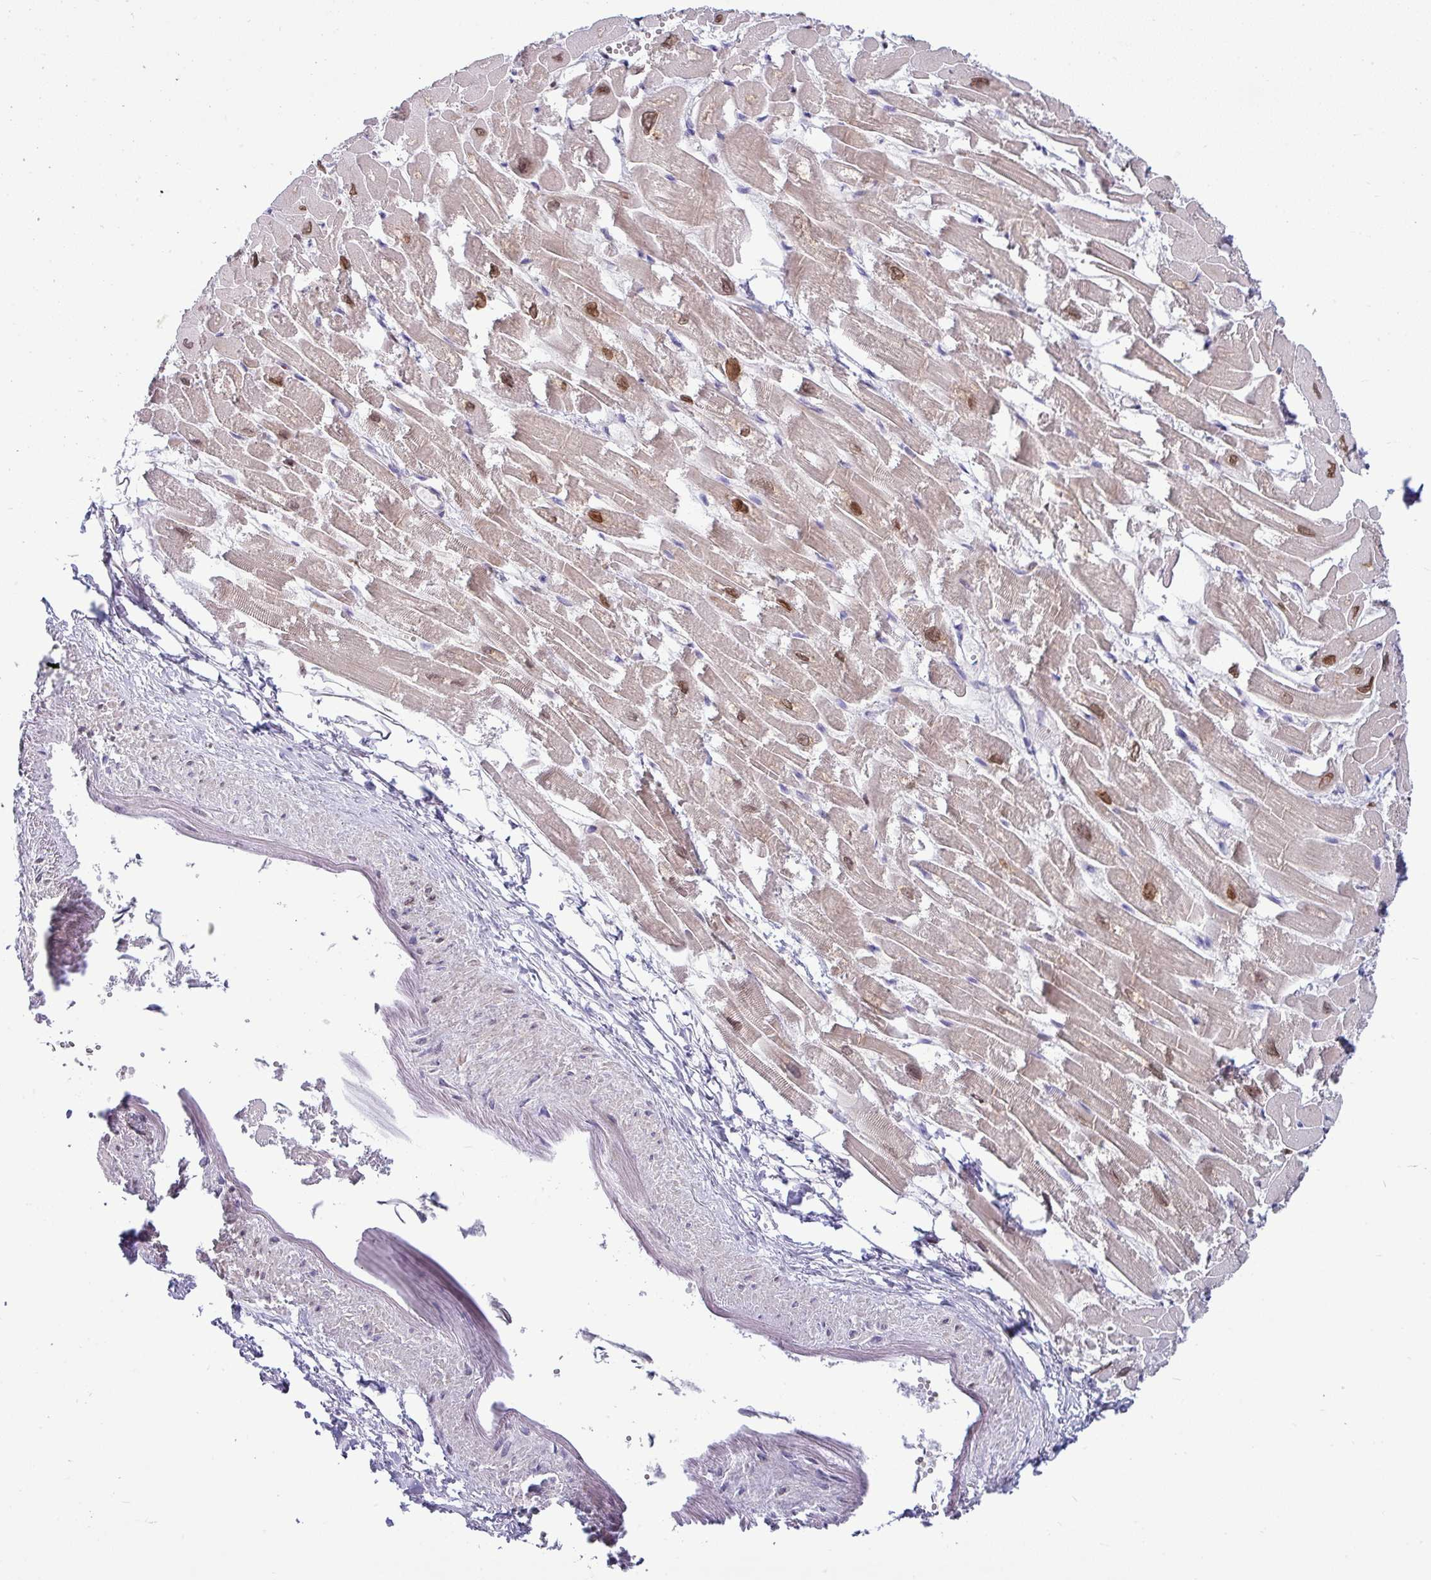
{"staining": {"intensity": "moderate", "quantity": ">75%", "location": "cytoplasmic/membranous,nuclear"}, "tissue": "heart muscle", "cell_type": "Cardiomyocytes", "image_type": "normal", "snomed": [{"axis": "morphology", "description": "Normal tissue, NOS"}, {"axis": "topography", "description": "Heart"}], "caption": "Immunohistochemistry (IHC) photomicrograph of normal human heart muscle stained for a protein (brown), which demonstrates medium levels of moderate cytoplasmic/membranous,nuclear staining in approximately >75% of cardiomyocytes.", "gene": "ACAP3", "patient": {"sex": "male", "age": 54}}